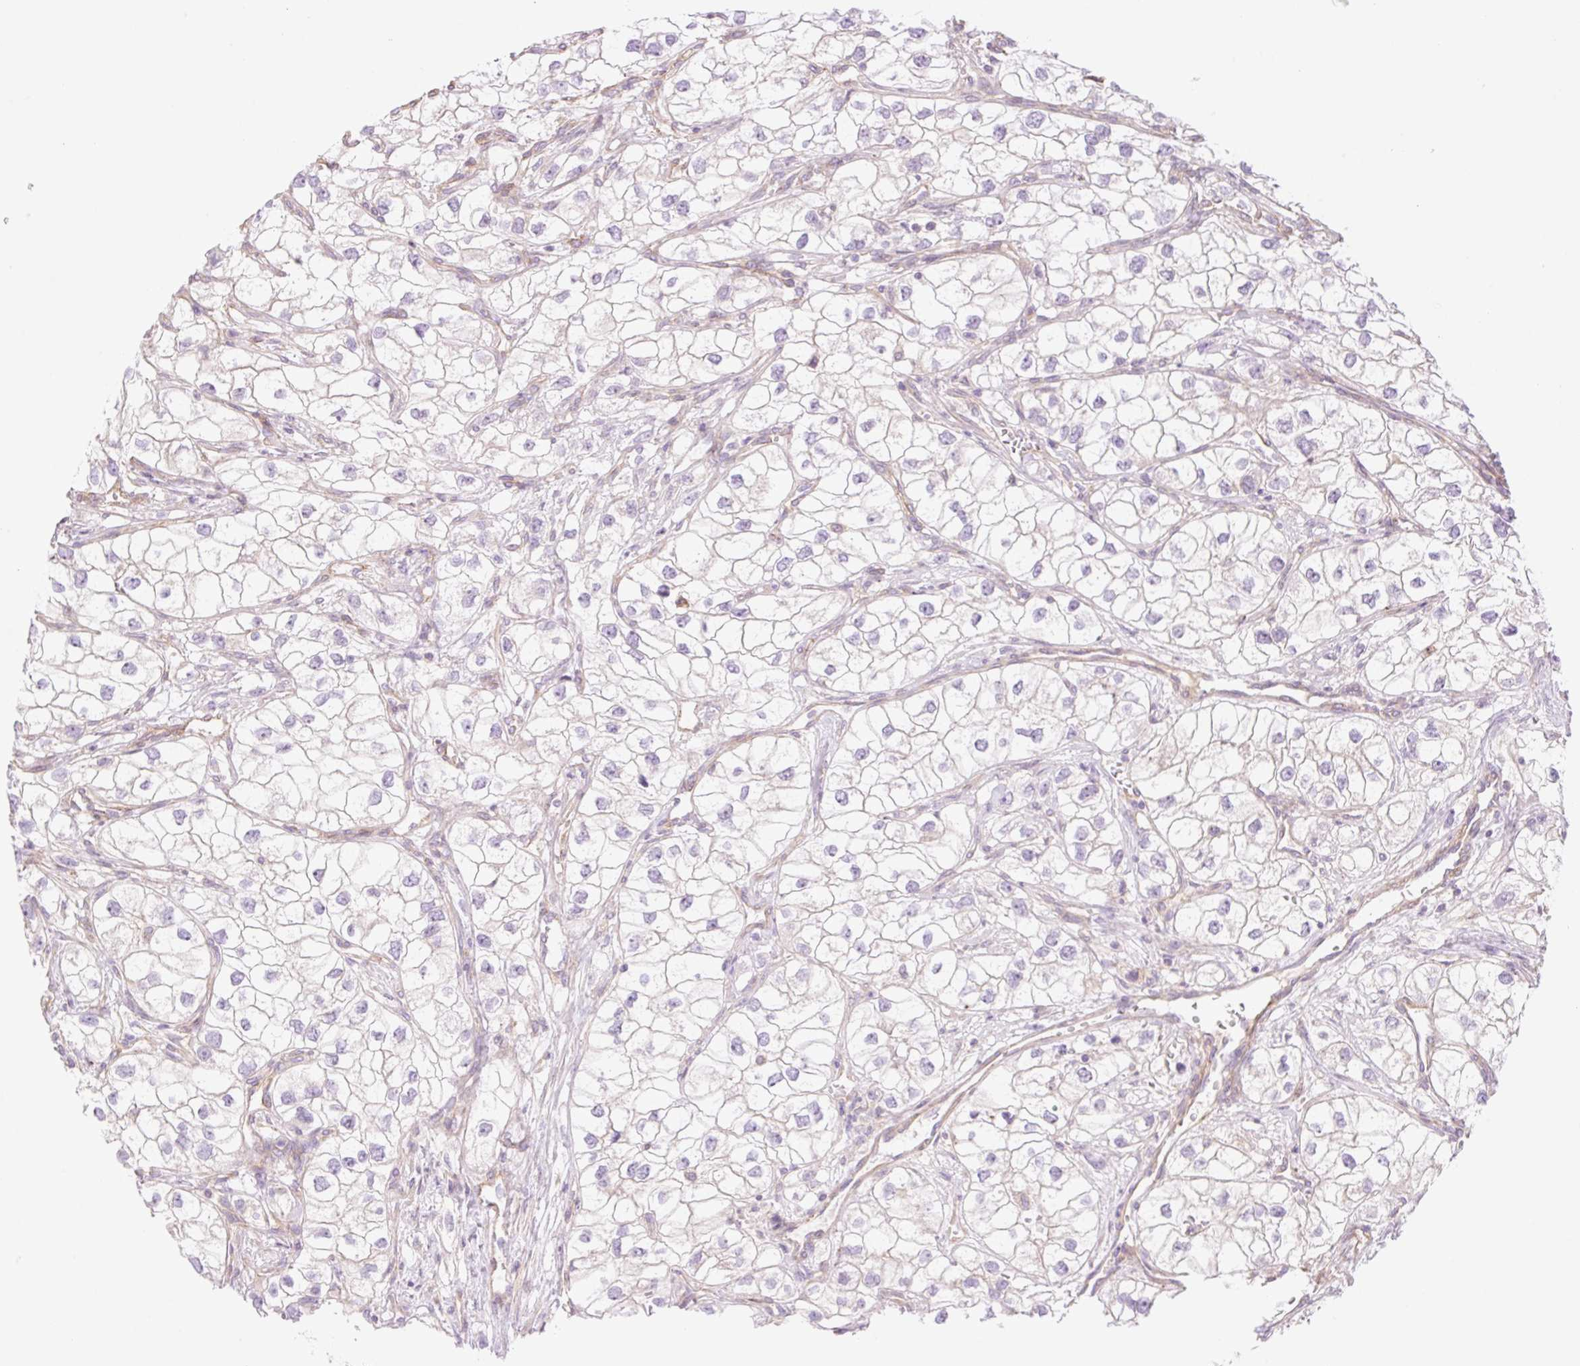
{"staining": {"intensity": "negative", "quantity": "none", "location": "none"}, "tissue": "renal cancer", "cell_type": "Tumor cells", "image_type": "cancer", "snomed": [{"axis": "morphology", "description": "Adenocarcinoma, NOS"}, {"axis": "topography", "description": "Kidney"}], "caption": "Photomicrograph shows no protein staining in tumor cells of renal cancer (adenocarcinoma) tissue.", "gene": "NLRP5", "patient": {"sex": "male", "age": 59}}